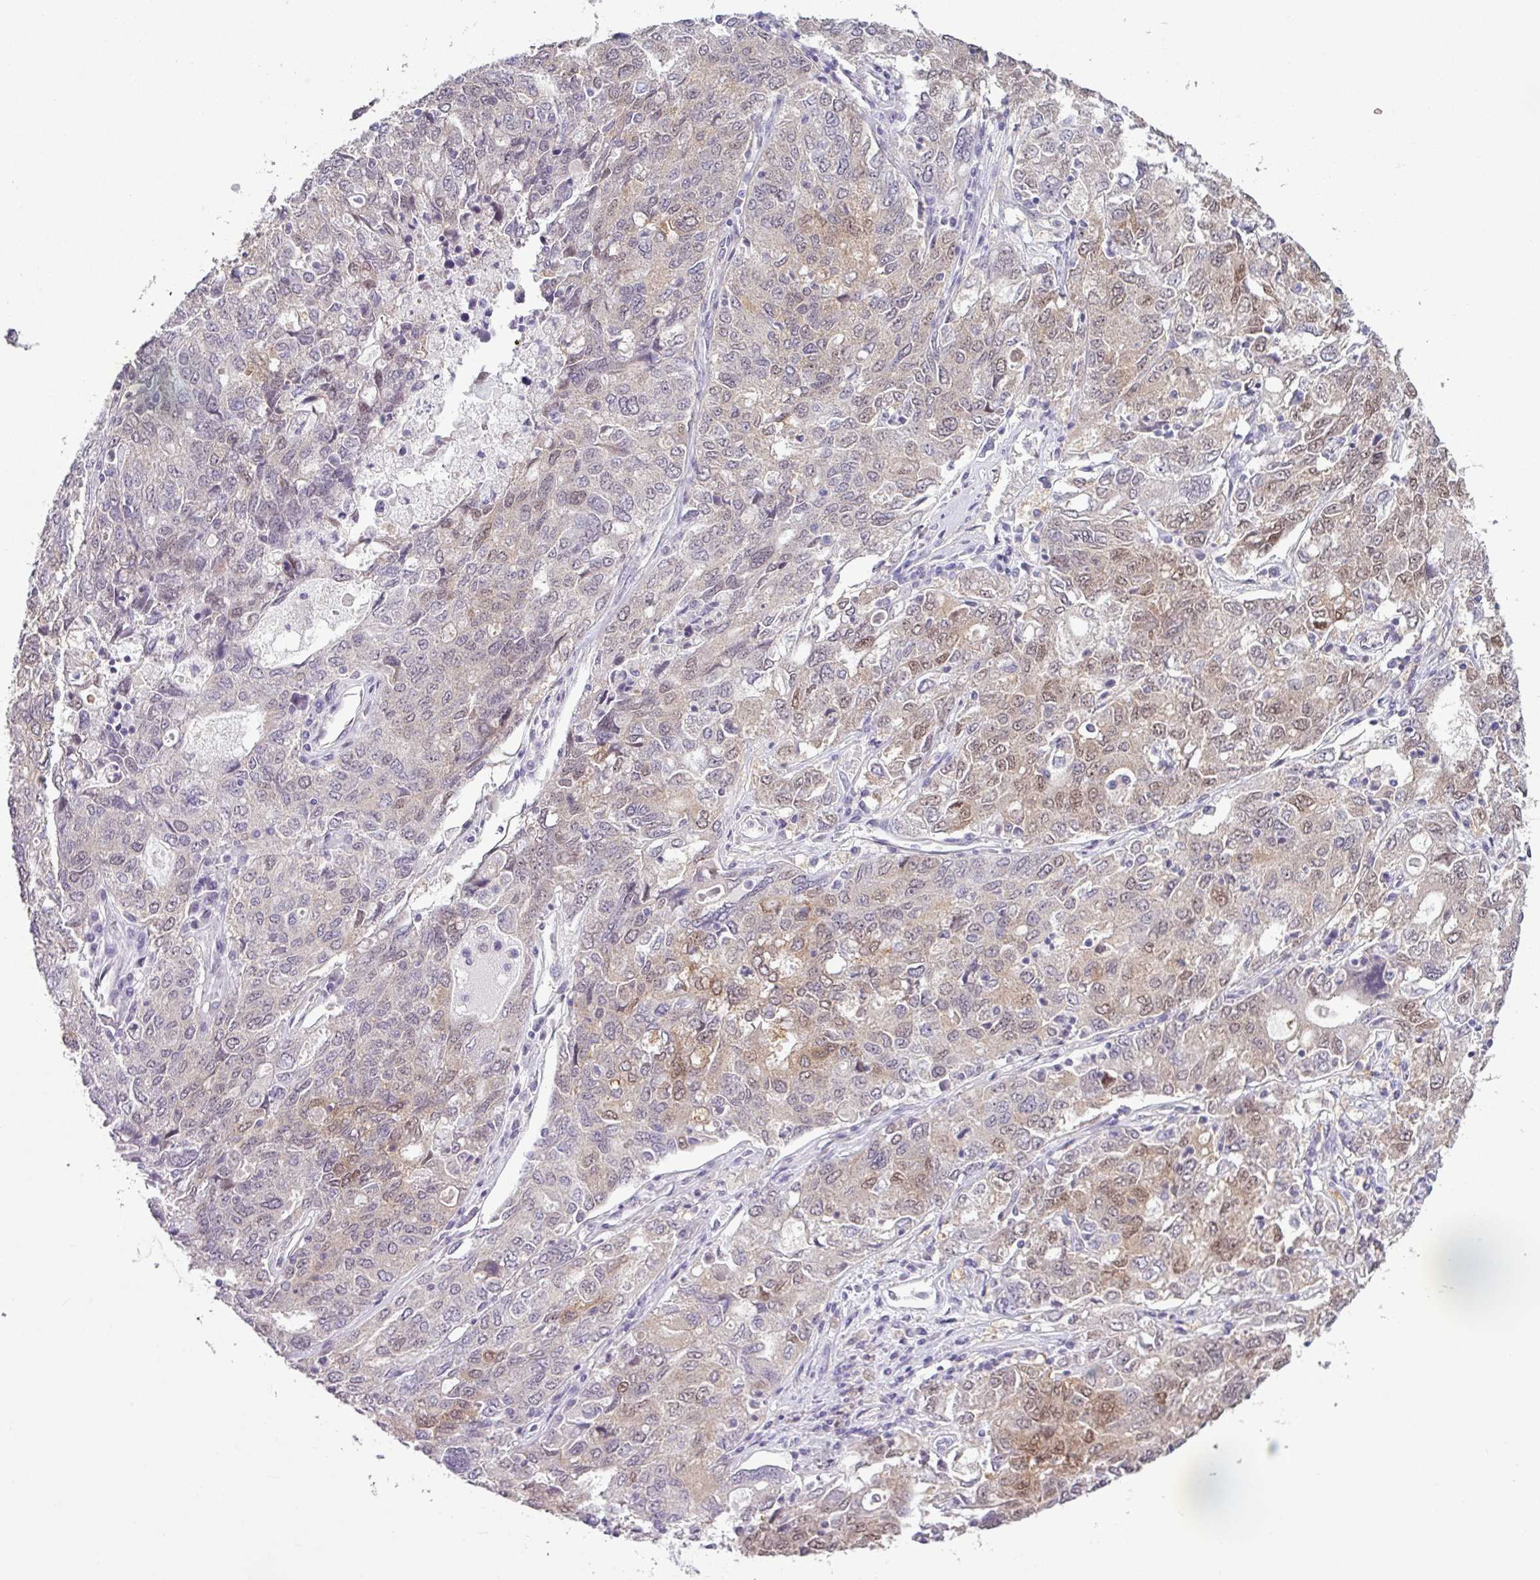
{"staining": {"intensity": "moderate", "quantity": "25%-75%", "location": "cytoplasmic/membranous,nuclear"}, "tissue": "ovarian cancer", "cell_type": "Tumor cells", "image_type": "cancer", "snomed": [{"axis": "morphology", "description": "Carcinoma, endometroid"}, {"axis": "topography", "description": "Ovary"}], "caption": "This histopathology image exhibits immunohistochemistry (IHC) staining of ovarian cancer, with medium moderate cytoplasmic/membranous and nuclear positivity in approximately 25%-75% of tumor cells.", "gene": "TTLL12", "patient": {"sex": "female", "age": 62}}